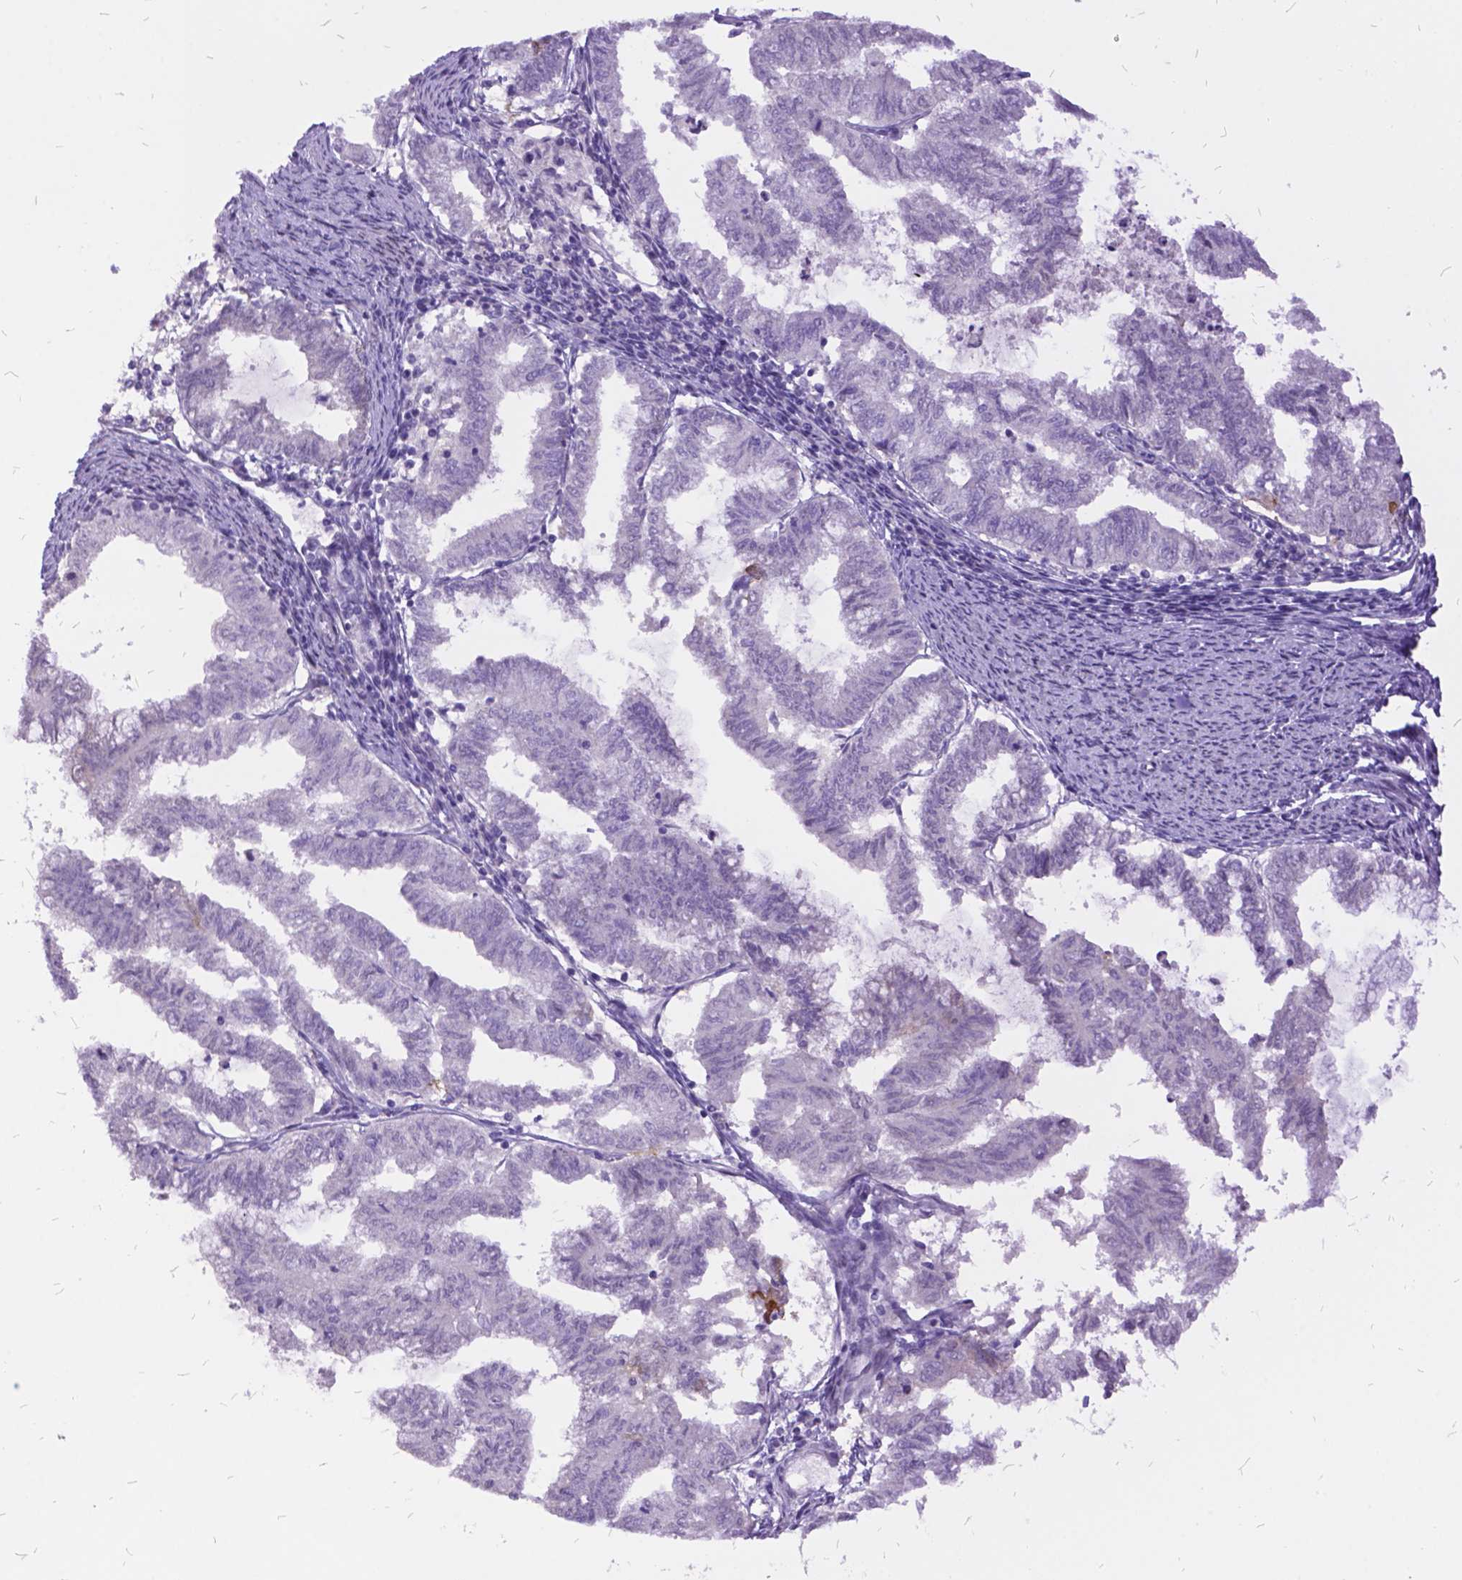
{"staining": {"intensity": "negative", "quantity": "none", "location": "none"}, "tissue": "endometrial cancer", "cell_type": "Tumor cells", "image_type": "cancer", "snomed": [{"axis": "morphology", "description": "Adenocarcinoma, NOS"}, {"axis": "topography", "description": "Endometrium"}], "caption": "This is an immunohistochemistry (IHC) micrograph of endometrial cancer (adenocarcinoma). There is no staining in tumor cells.", "gene": "ITGB6", "patient": {"sex": "female", "age": 79}}